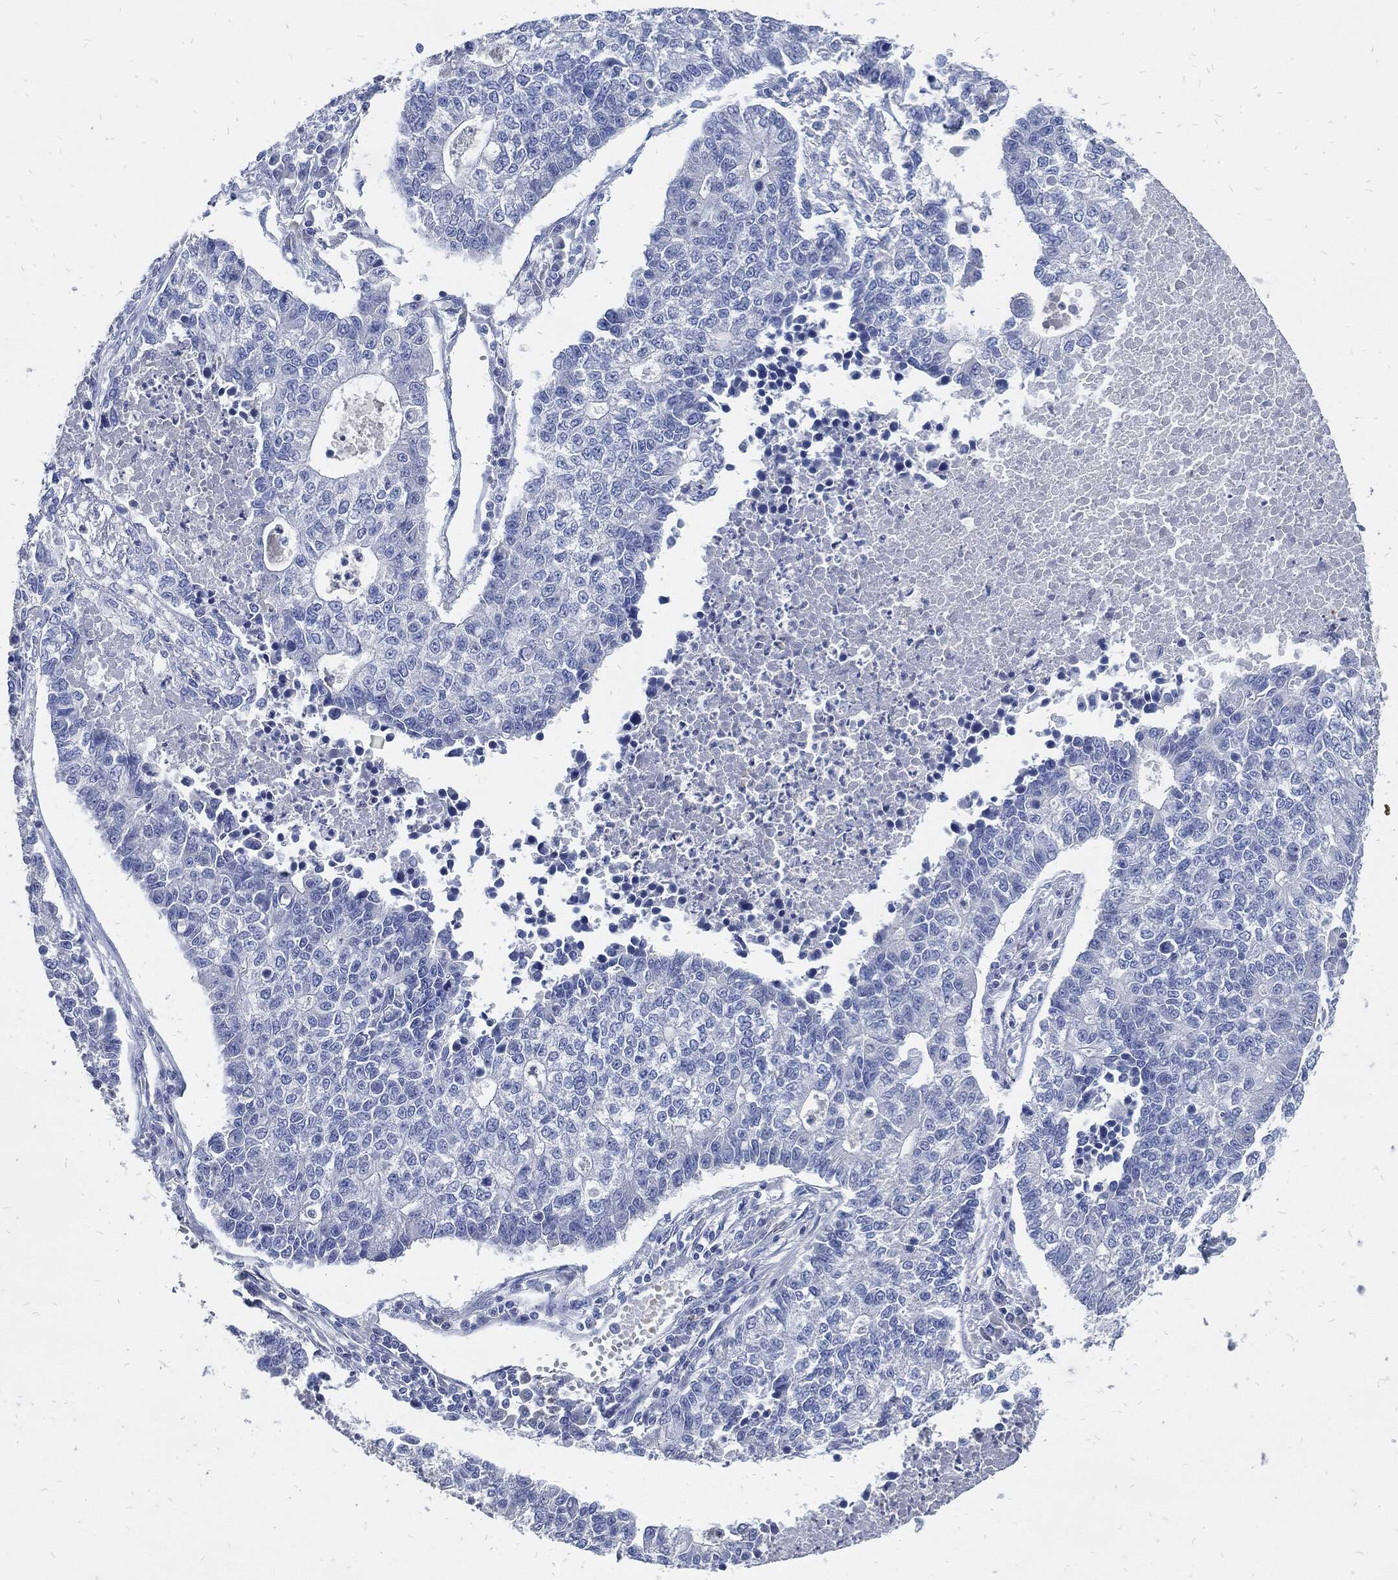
{"staining": {"intensity": "negative", "quantity": "none", "location": "none"}, "tissue": "lung cancer", "cell_type": "Tumor cells", "image_type": "cancer", "snomed": [{"axis": "morphology", "description": "Adenocarcinoma, NOS"}, {"axis": "topography", "description": "Lung"}], "caption": "This is an immunohistochemistry photomicrograph of adenocarcinoma (lung). There is no staining in tumor cells.", "gene": "FABP4", "patient": {"sex": "male", "age": 57}}